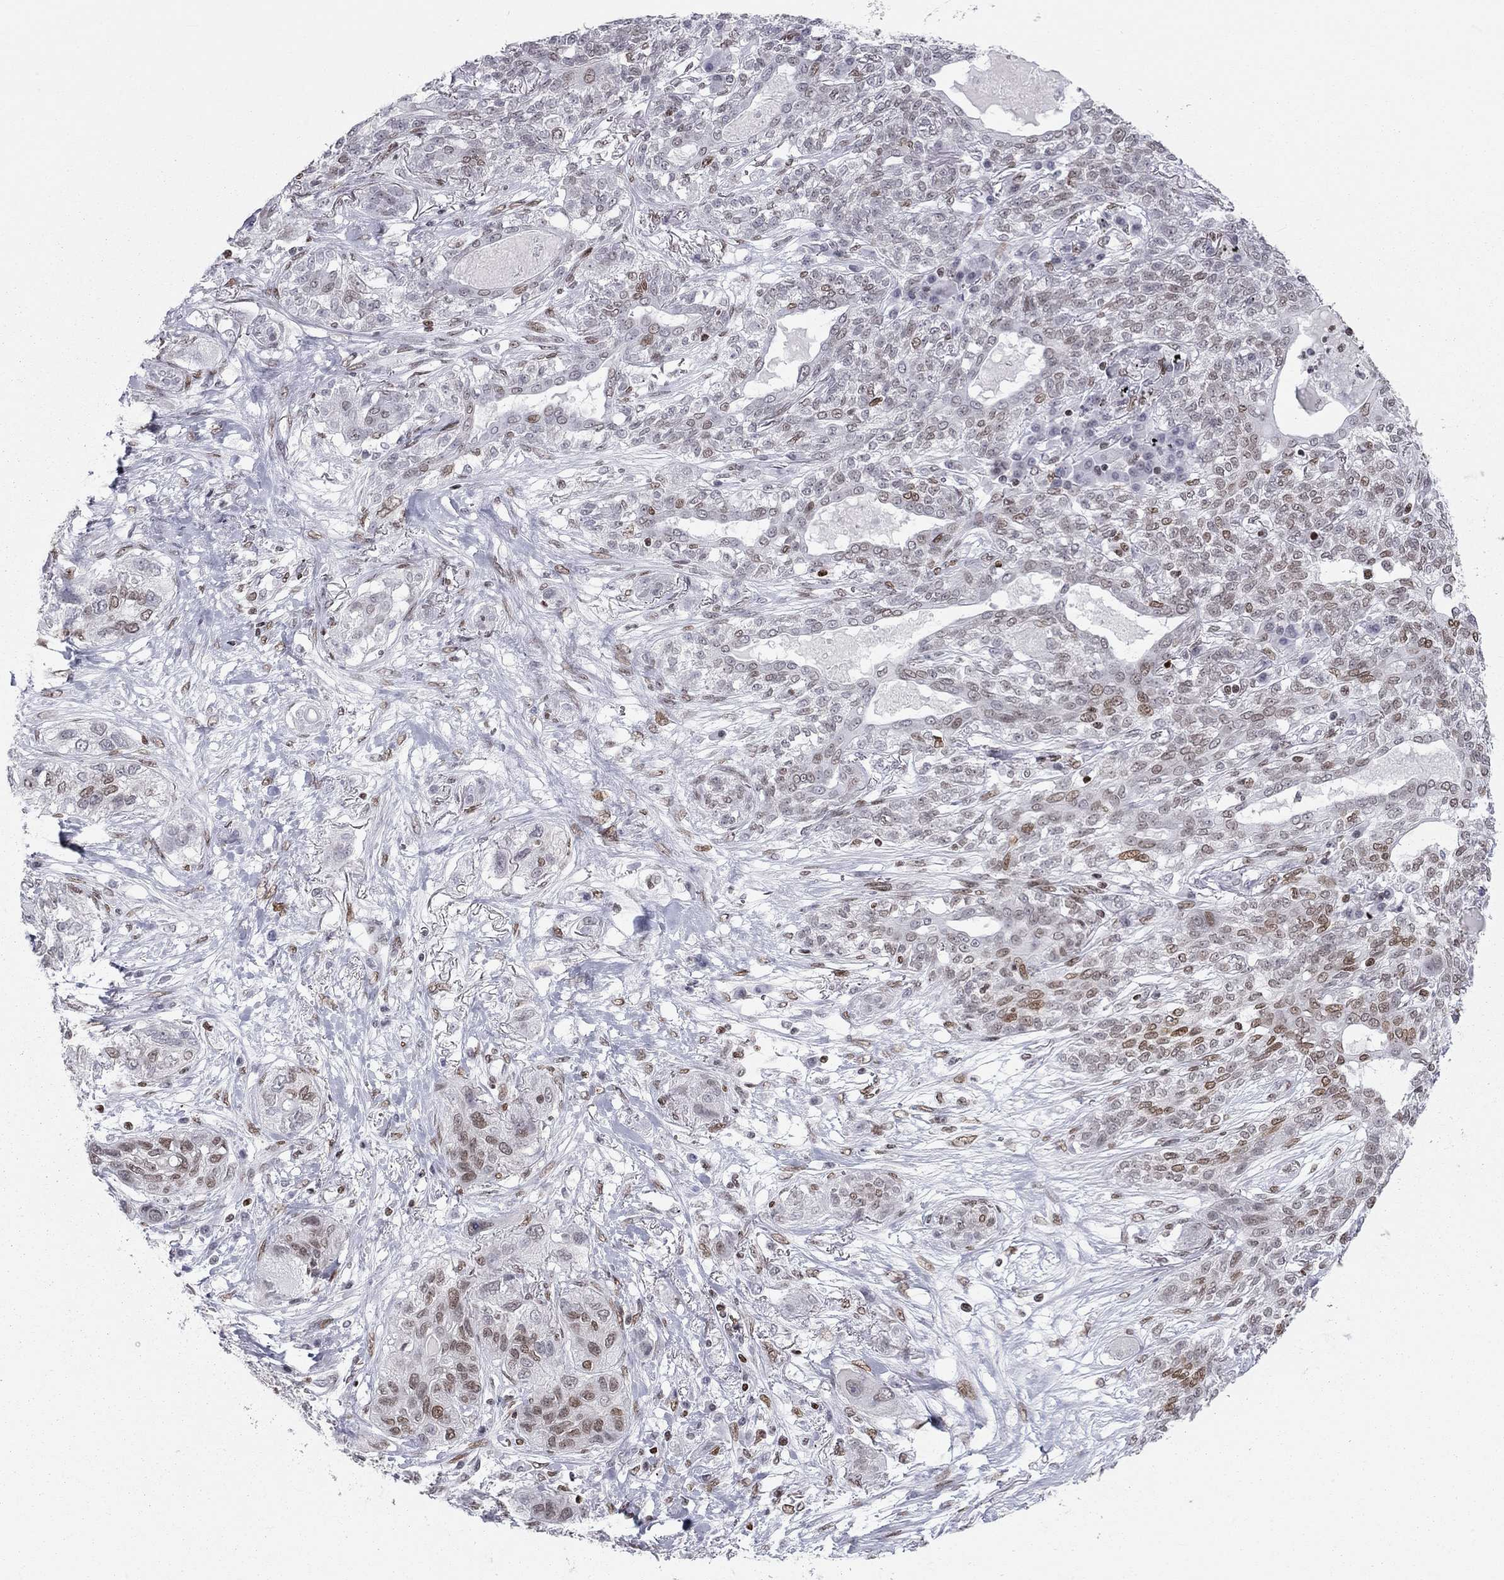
{"staining": {"intensity": "moderate", "quantity": "<25%", "location": "nuclear"}, "tissue": "lung cancer", "cell_type": "Tumor cells", "image_type": "cancer", "snomed": [{"axis": "morphology", "description": "Squamous cell carcinoma, NOS"}, {"axis": "topography", "description": "Lung"}], "caption": "Immunohistochemical staining of human lung squamous cell carcinoma displays low levels of moderate nuclear protein positivity in about <25% of tumor cells.", "gene": "H2AX", "patient": {"sex": "female", "age": 70}}